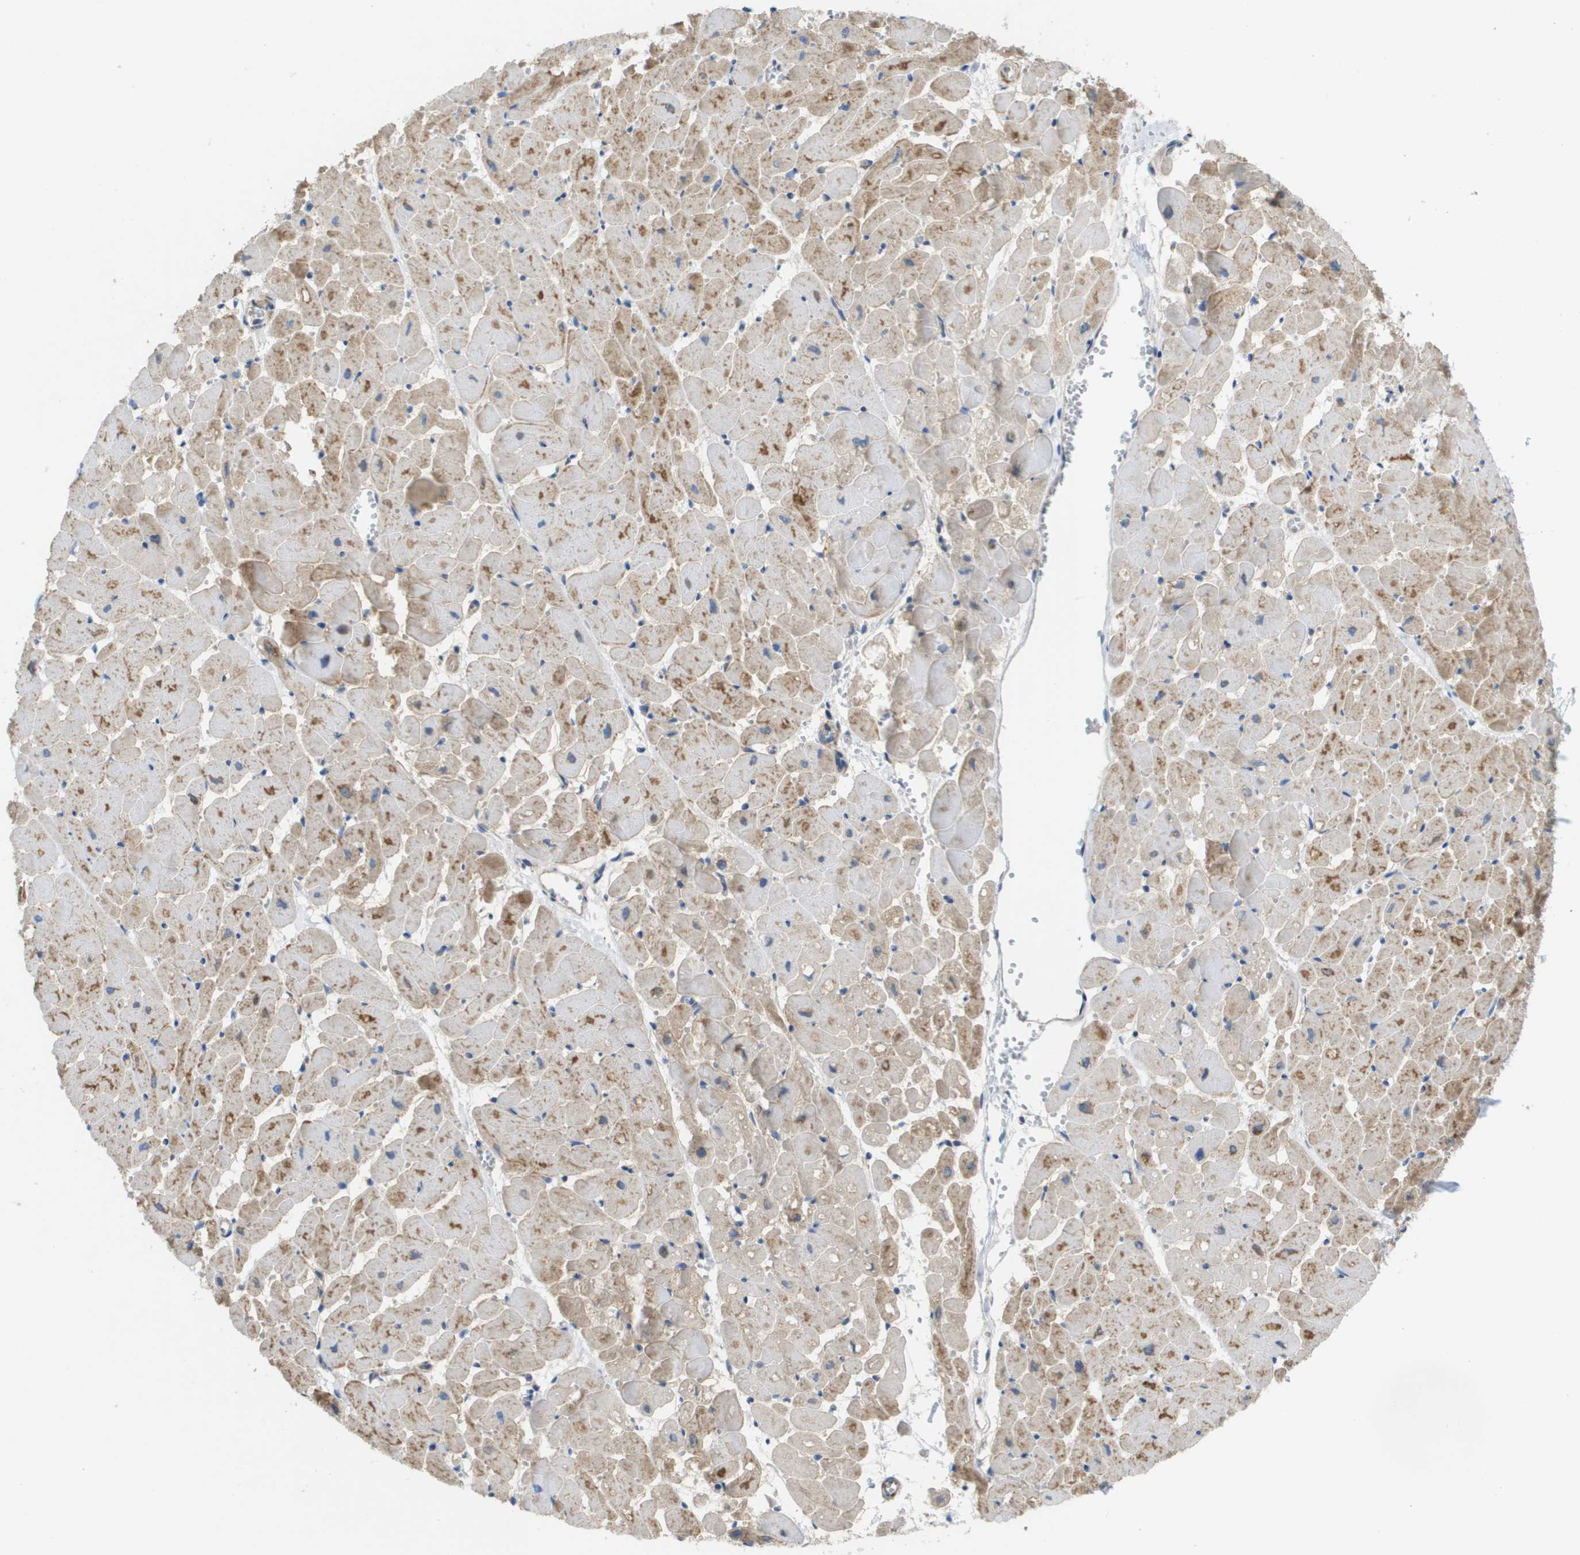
{"staining": {"intensity": "strong", "quantity": "25%-75%", "location": "cytoplasmic/membranous"}, "tissue": "heart muscle", "cell_type": "Cardiomyocytes", "image_type": "normal", "snomed": [{"axis": "morphology", "description": "Normal tissue, NOS"}, {"axis": "topography", "description": "Heart"}], "caption": "High-magnification brightfield microscopy of unremarkable heart muscle stained with DAB (brown) and counterstained with hematoxylin (blue). cardiomyocytes exhibit strong cytoplasmic/membranous staining is present in approximately25%-75% of cells. The staining is performed using DAB brown chromogen to label protein expression. The nuclei are counter-stained blue using hematoxylin.", "gene": "FIS1", "patient": {"sex": "female", "age": 19}}